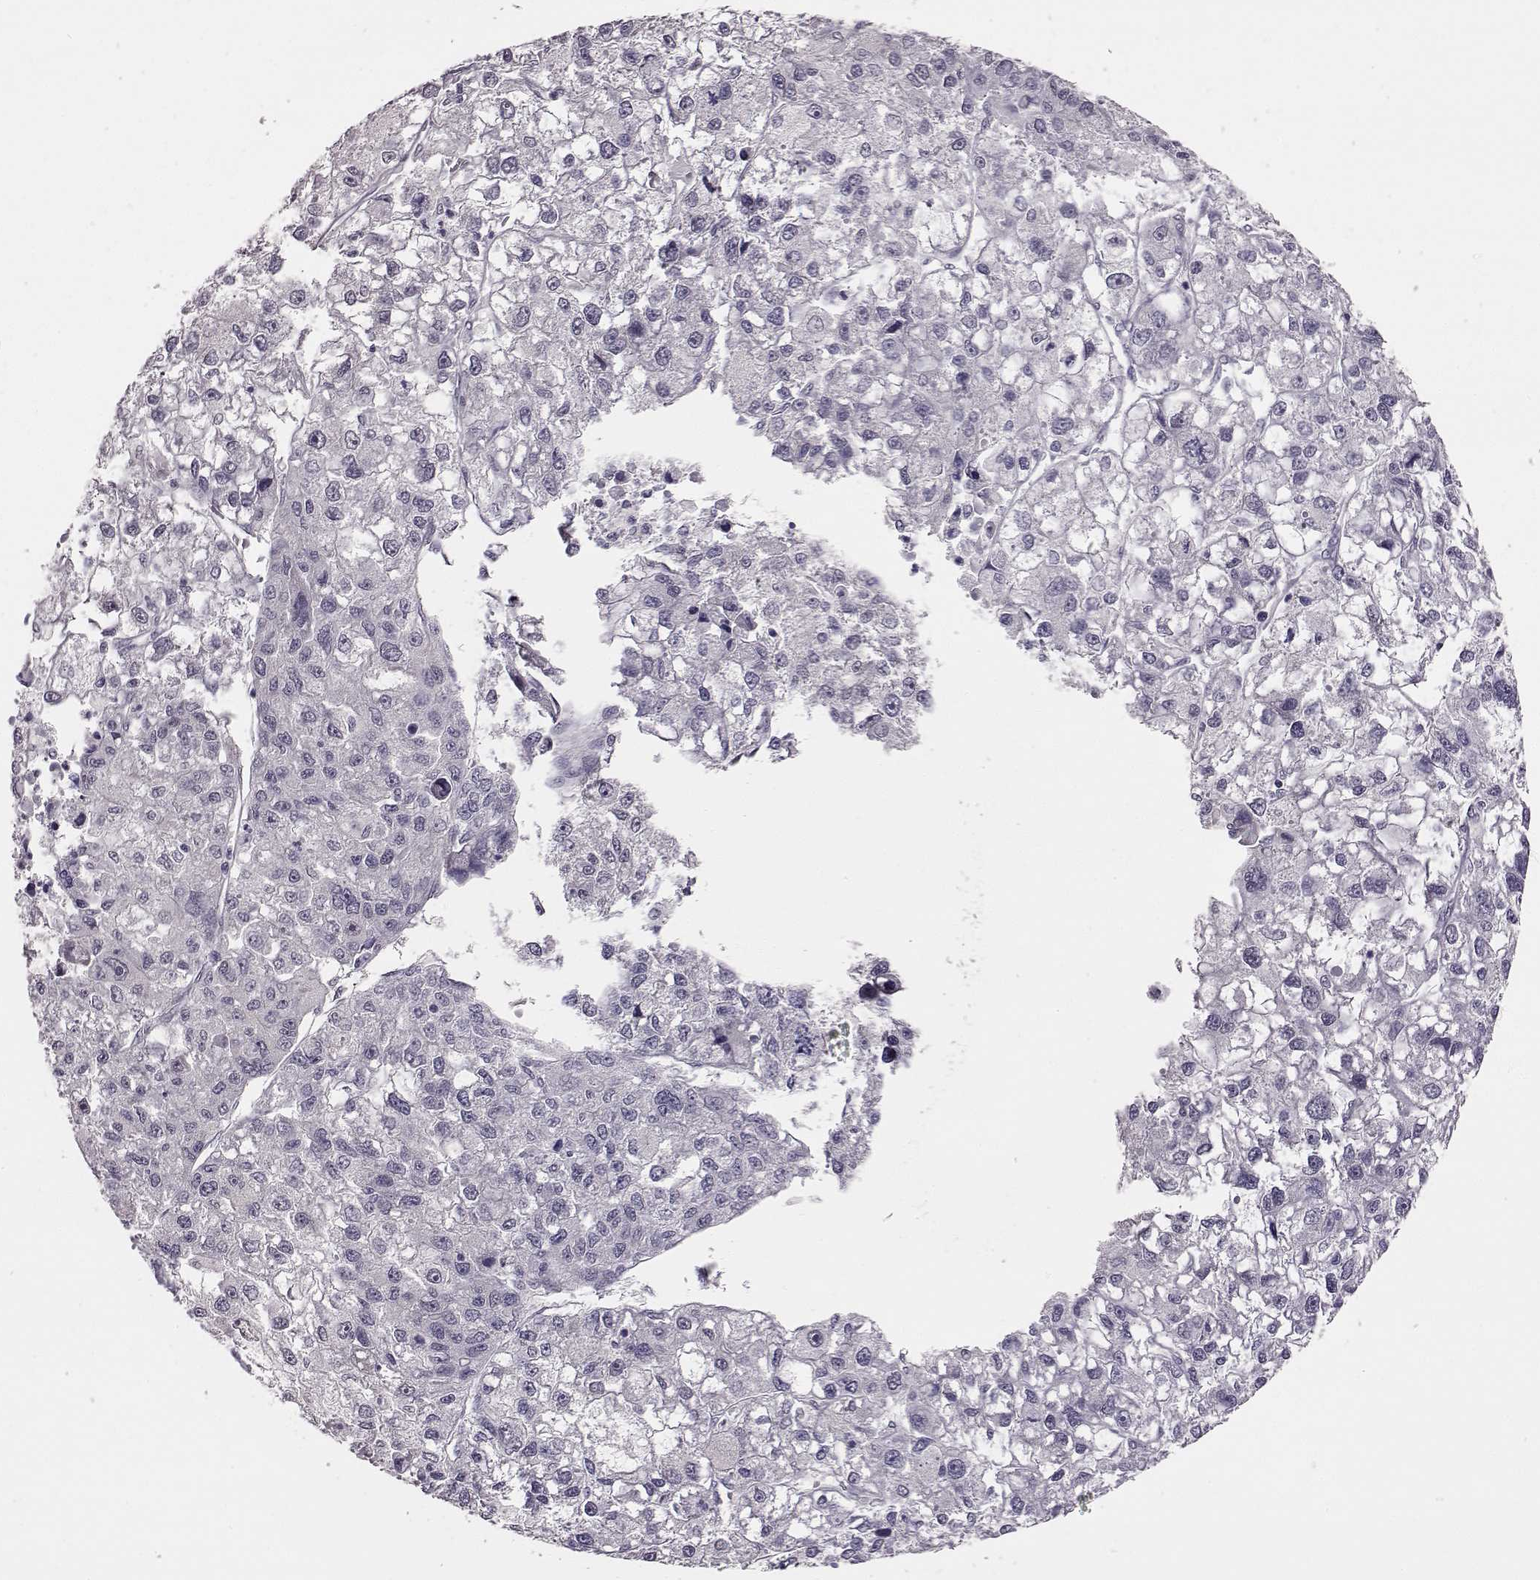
{"staining": {"intensity": "negative", "quantity": "none", "location": "none"}, "tissue": "liver cancer", "cell_type": "Tumor cells", "image_type": "cancer", "snomed": [{"axis": "morphology", "description": "Carcinoma, Hepatocellular, NOS"}, {"axis": "topography", "description": "Liver"}], "caption": "Immunohistochemistry (IHC) of liver hepatocellular carcinoma shows no expression in tumor cells.", "gene": "C10orf62", "patient": {"sex": "male", "age": 56}}